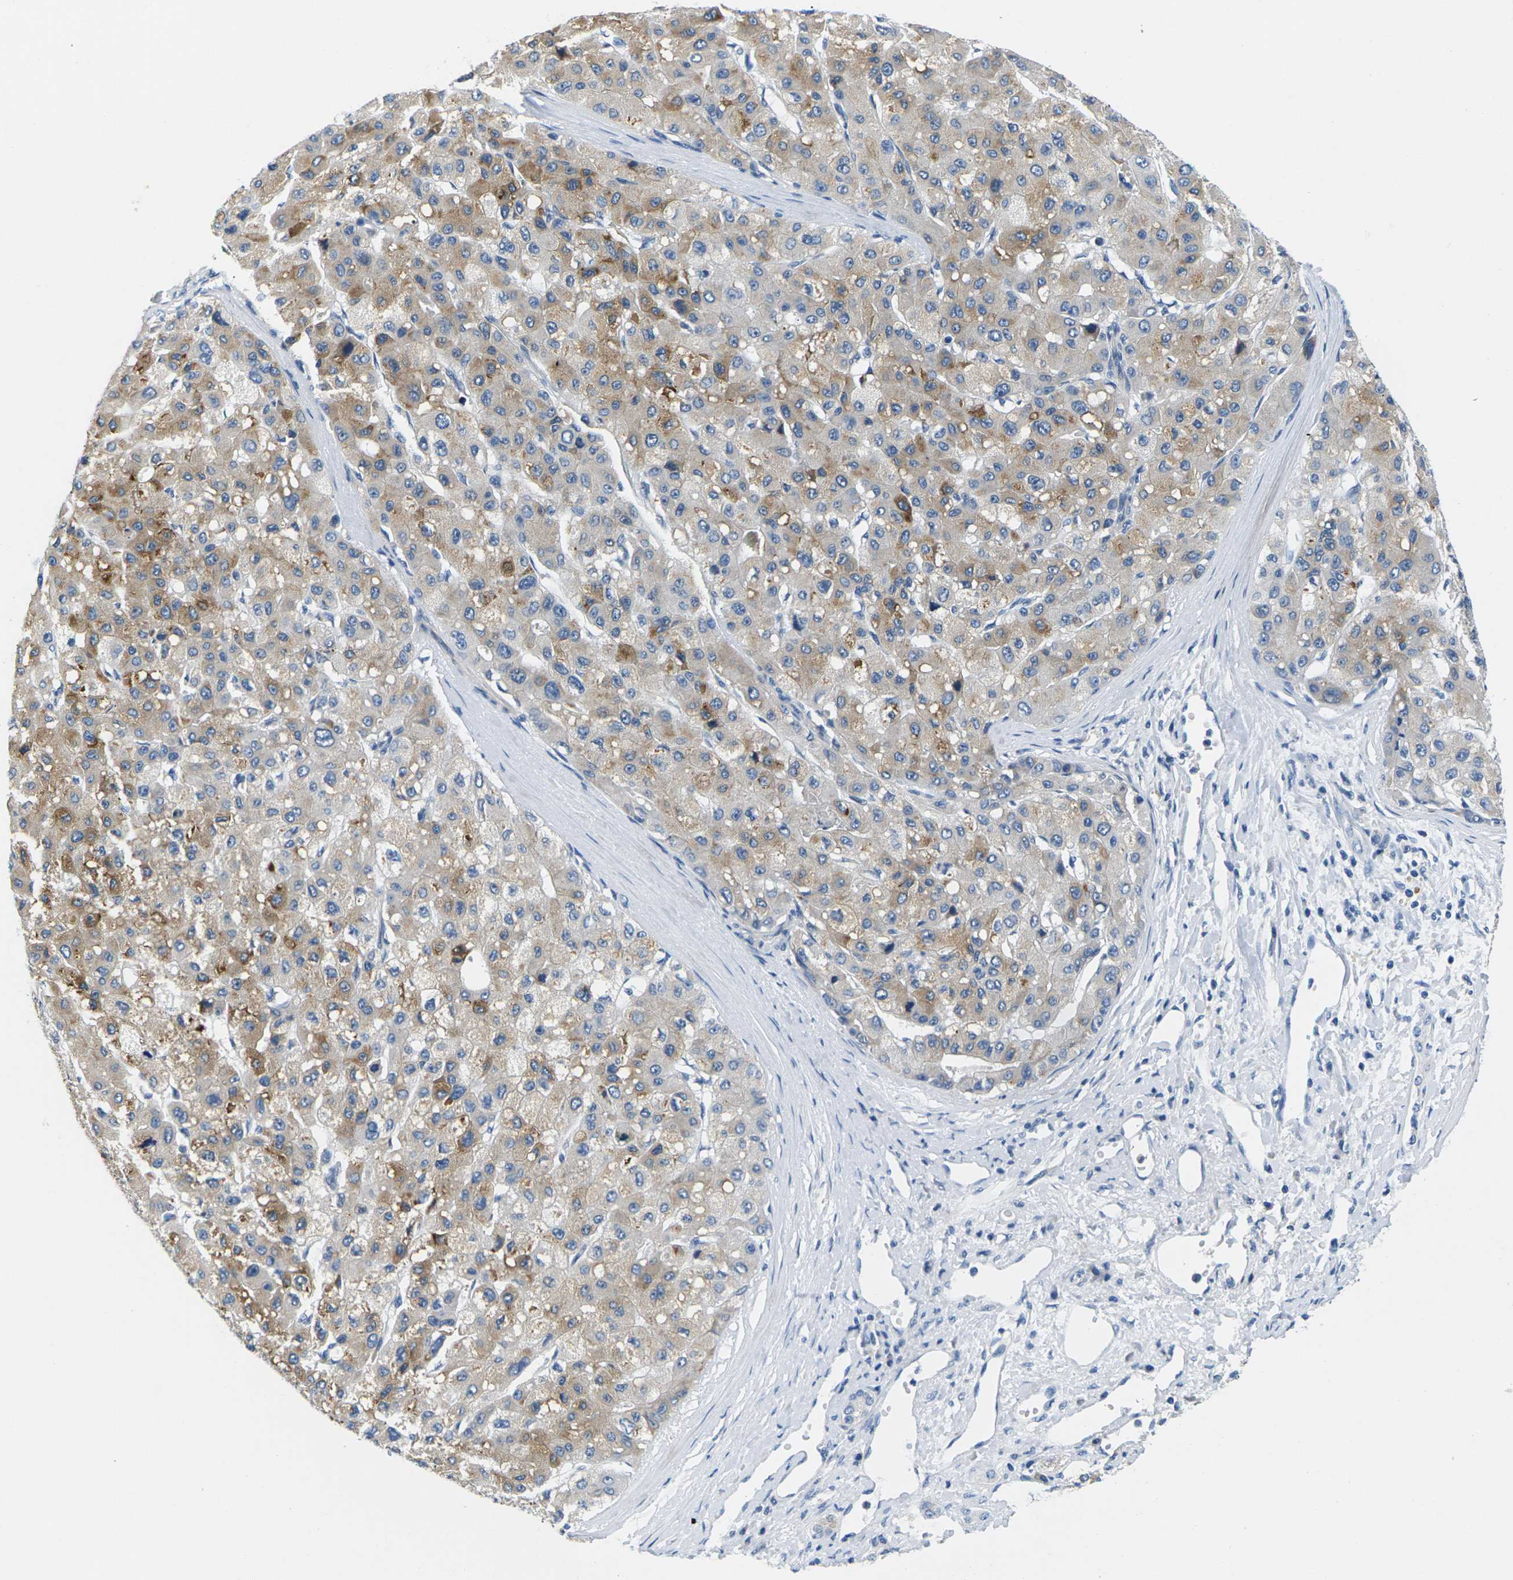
{"staining": {"intensity": "moderate", "quantity": ">75%", "location": "cytoplasmic/membranous"}, "tissue": "liver cancer", "cell_type": "Tumor cells", "image_type": "cancer", "snomed": [{"axis": "morphology", "description": "Carcinoma, Hepatocellular, NOS"}, {"axis": "topography", "description": "Liver"}], "caption": "This is a histology image of immunohistochemistry (IHC) staining of liver hepatocellular carcinoma, which shows moderate expression in the cytoplasmic/membranous of tumor cells.", "gene": "TSPAN2", "patient": {"sex": "male", "age": 80}}